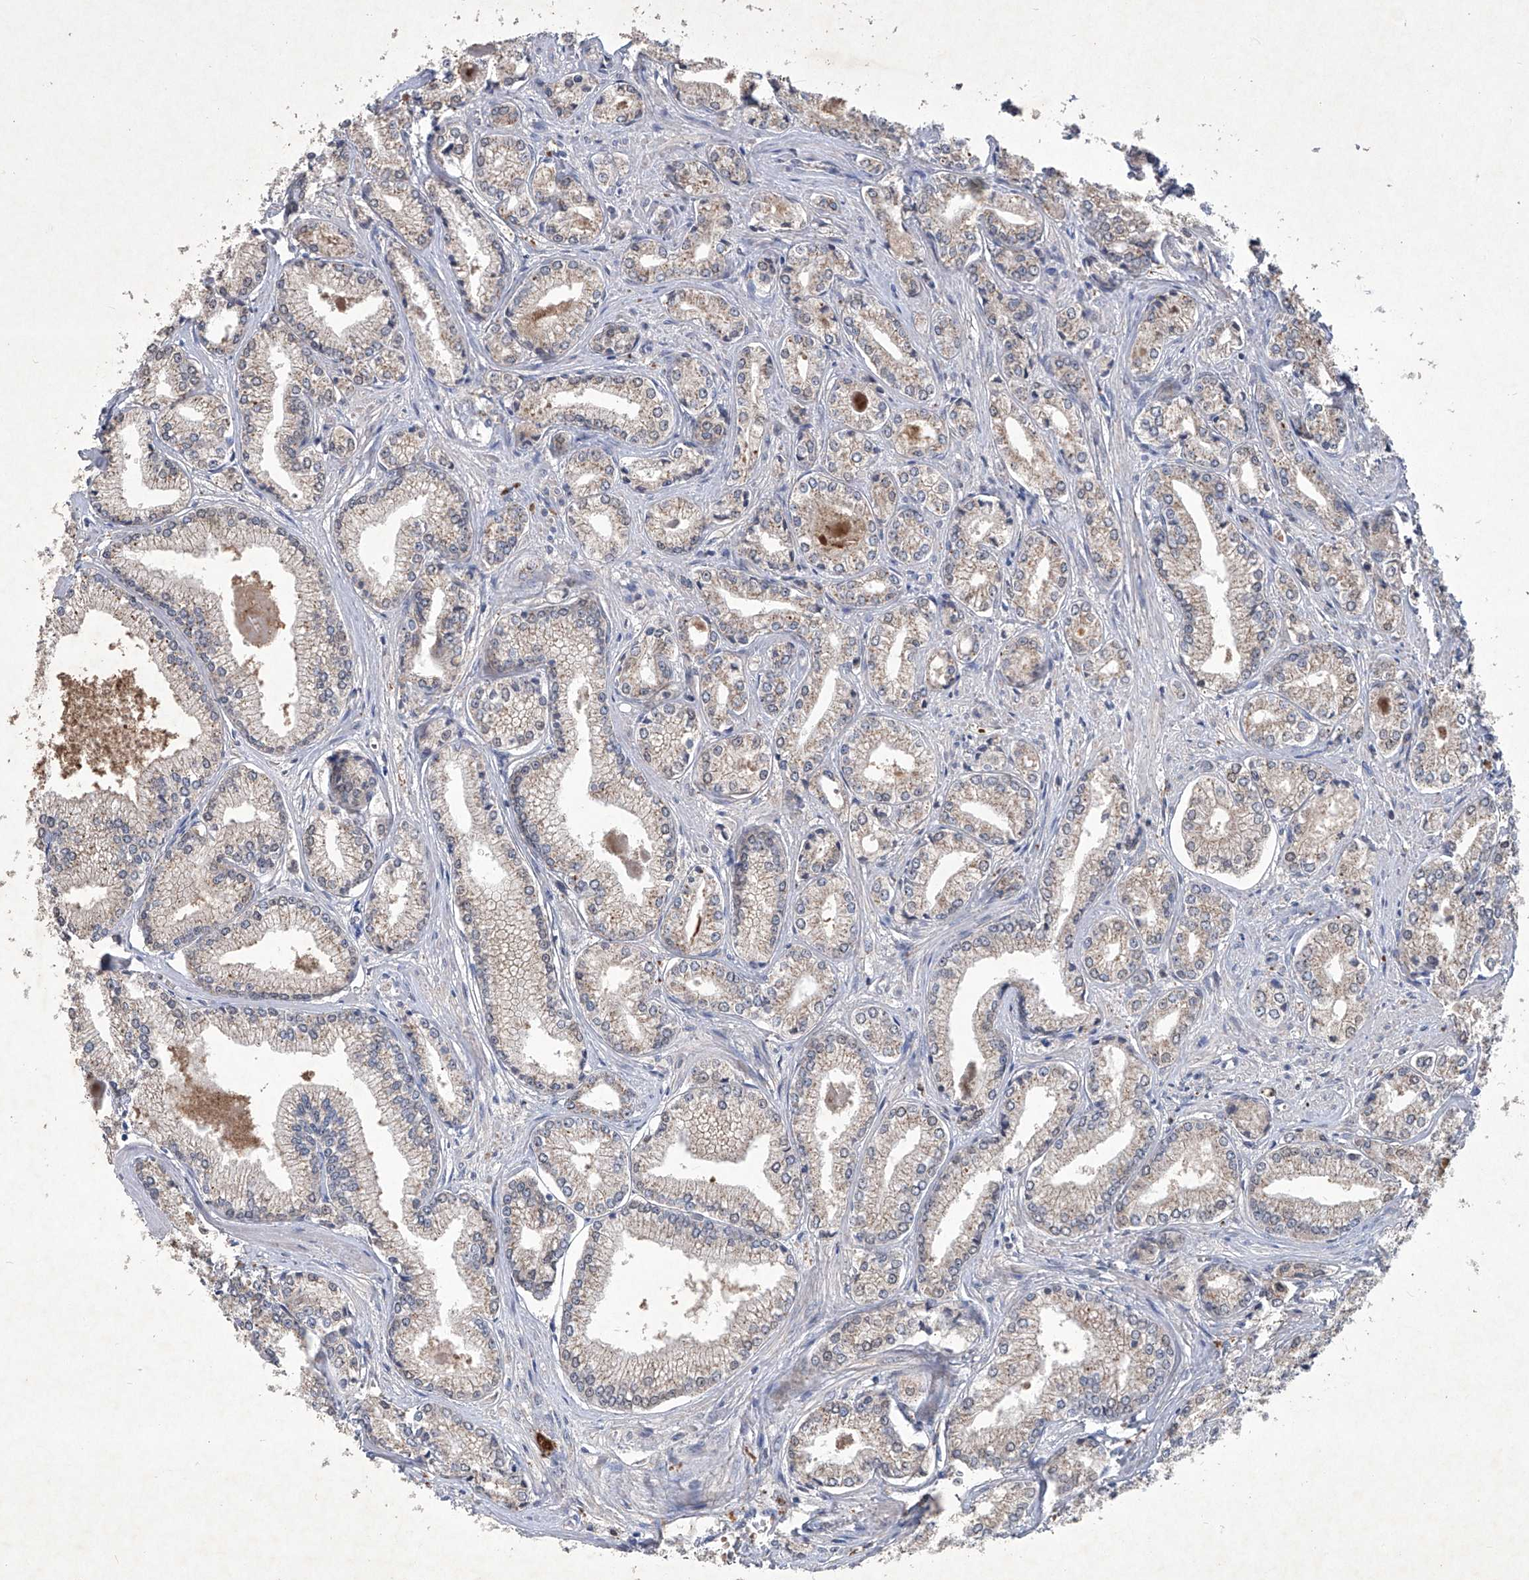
{"staining": {"intensity": "weak", "quantity": "25%-75%", "location": "cytoplasmic/membranous"}, "tissue": "prostate cancer", "cell_type": "Tumor cells", "image_type": "cancer", "snomed": [{"axis": "morphology", "description": "Adenocarcinoma, Low grade"}, {"axis": "topography", "description": "Prostate"}], "caption": "High-magnification brightfield microscopy of prostate cancer stained with DAB (3,3'-diaminobenzidine) (brown) and counterstained with hematoxylin (blue). tumor cells exhibit weak cytoplasmic/membranous positivity is seen in approximately25%-75% of cells. Immunohistochemistry stains the protein in brown and the nuclei are stained blue.", "gene": "PCSK5", "patient": {"sex": "male", "age": 60}}